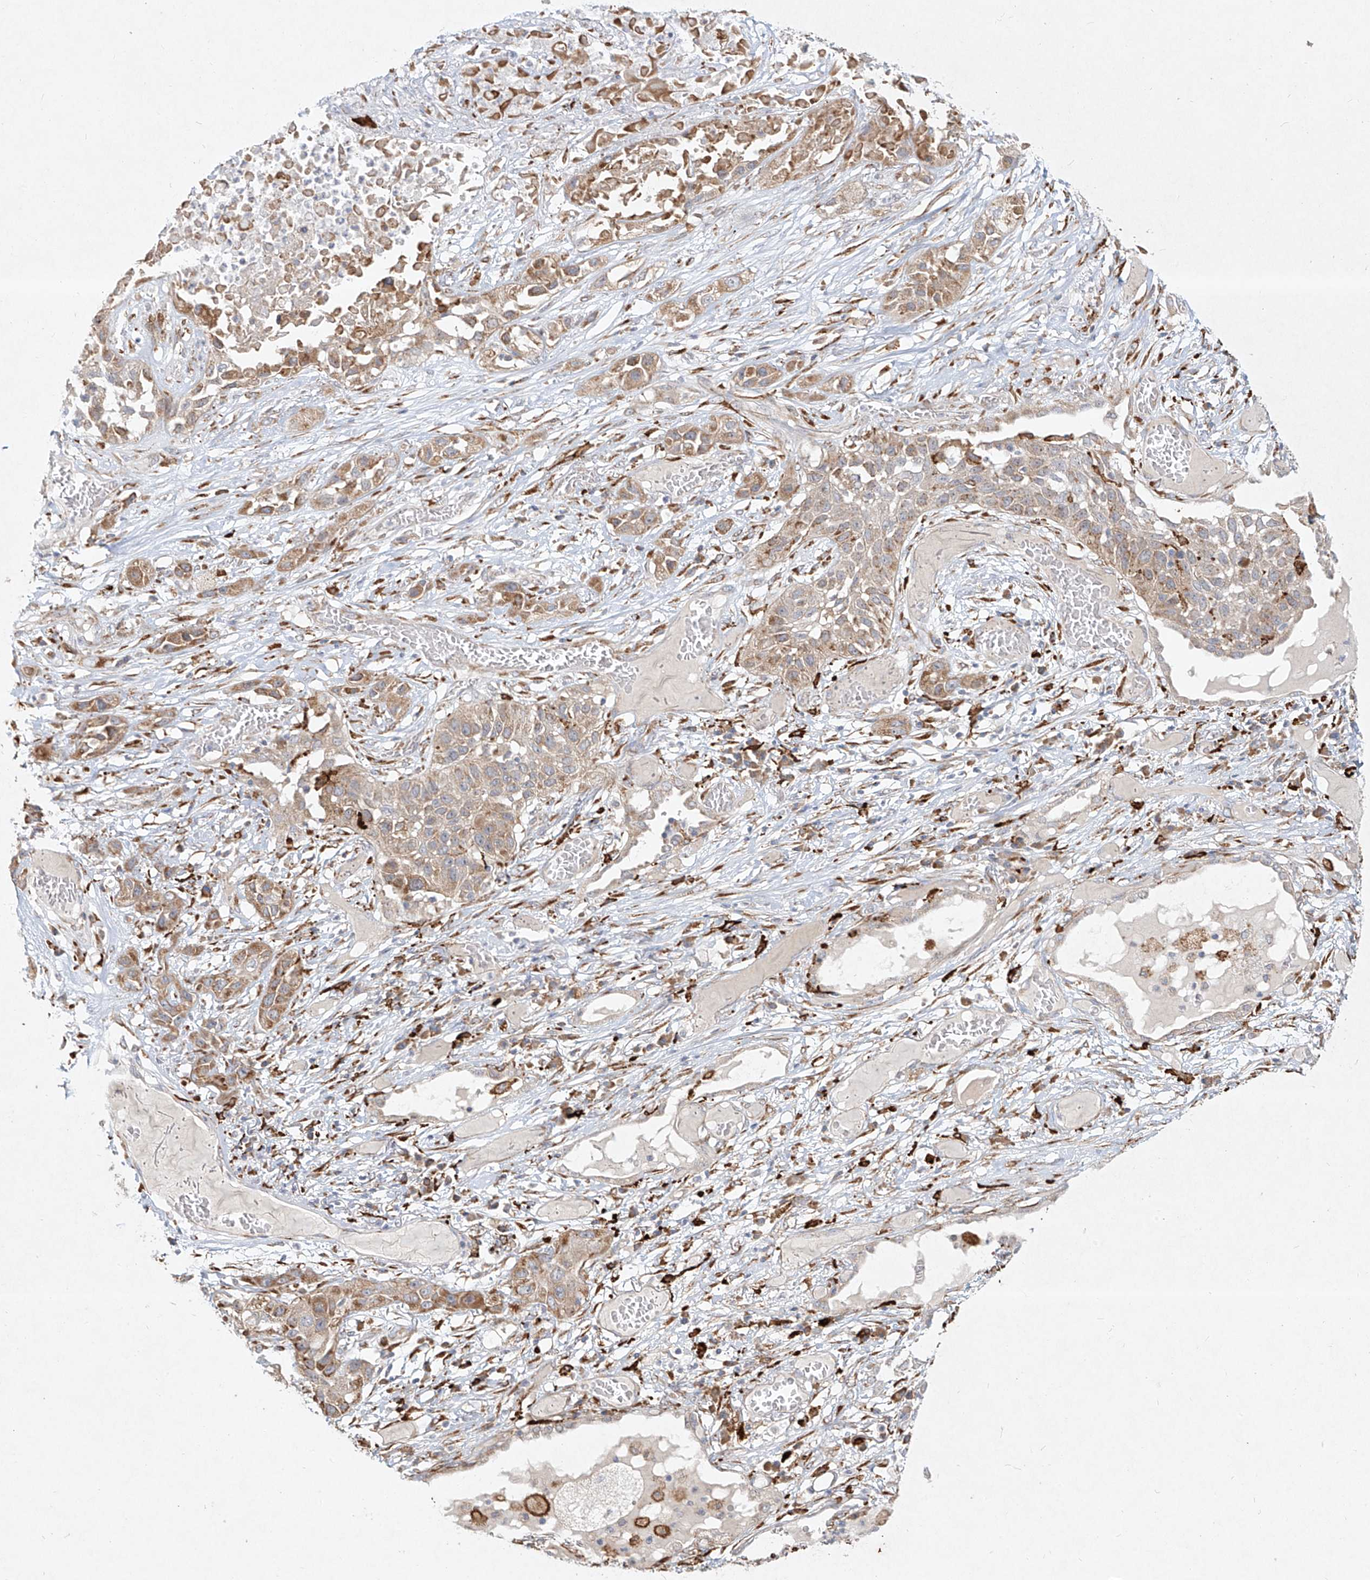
{"staining": {"intensity": "moderate", "quantity": "25%-75%", "location": "cytoplasmic/membranous"}, "tissue": "lung cancer", "cell_type": "Tumor cells", "image_type": "cancer", "snomed": [{"axis": "morphology", "description": "Squamous cell carcinoma, NOS"}, {"axis": "topography", "description": "Lung"}], "caption": "Approximately 25%-75% of tumor cells in lung squamous cell carcinoma demonstrate moderate cytoplasmic/membranous protein positivity as visualized by brown immunohistochemical staining.", "gene": "CD209", "patient": {"sex": "male", "age": 71}}